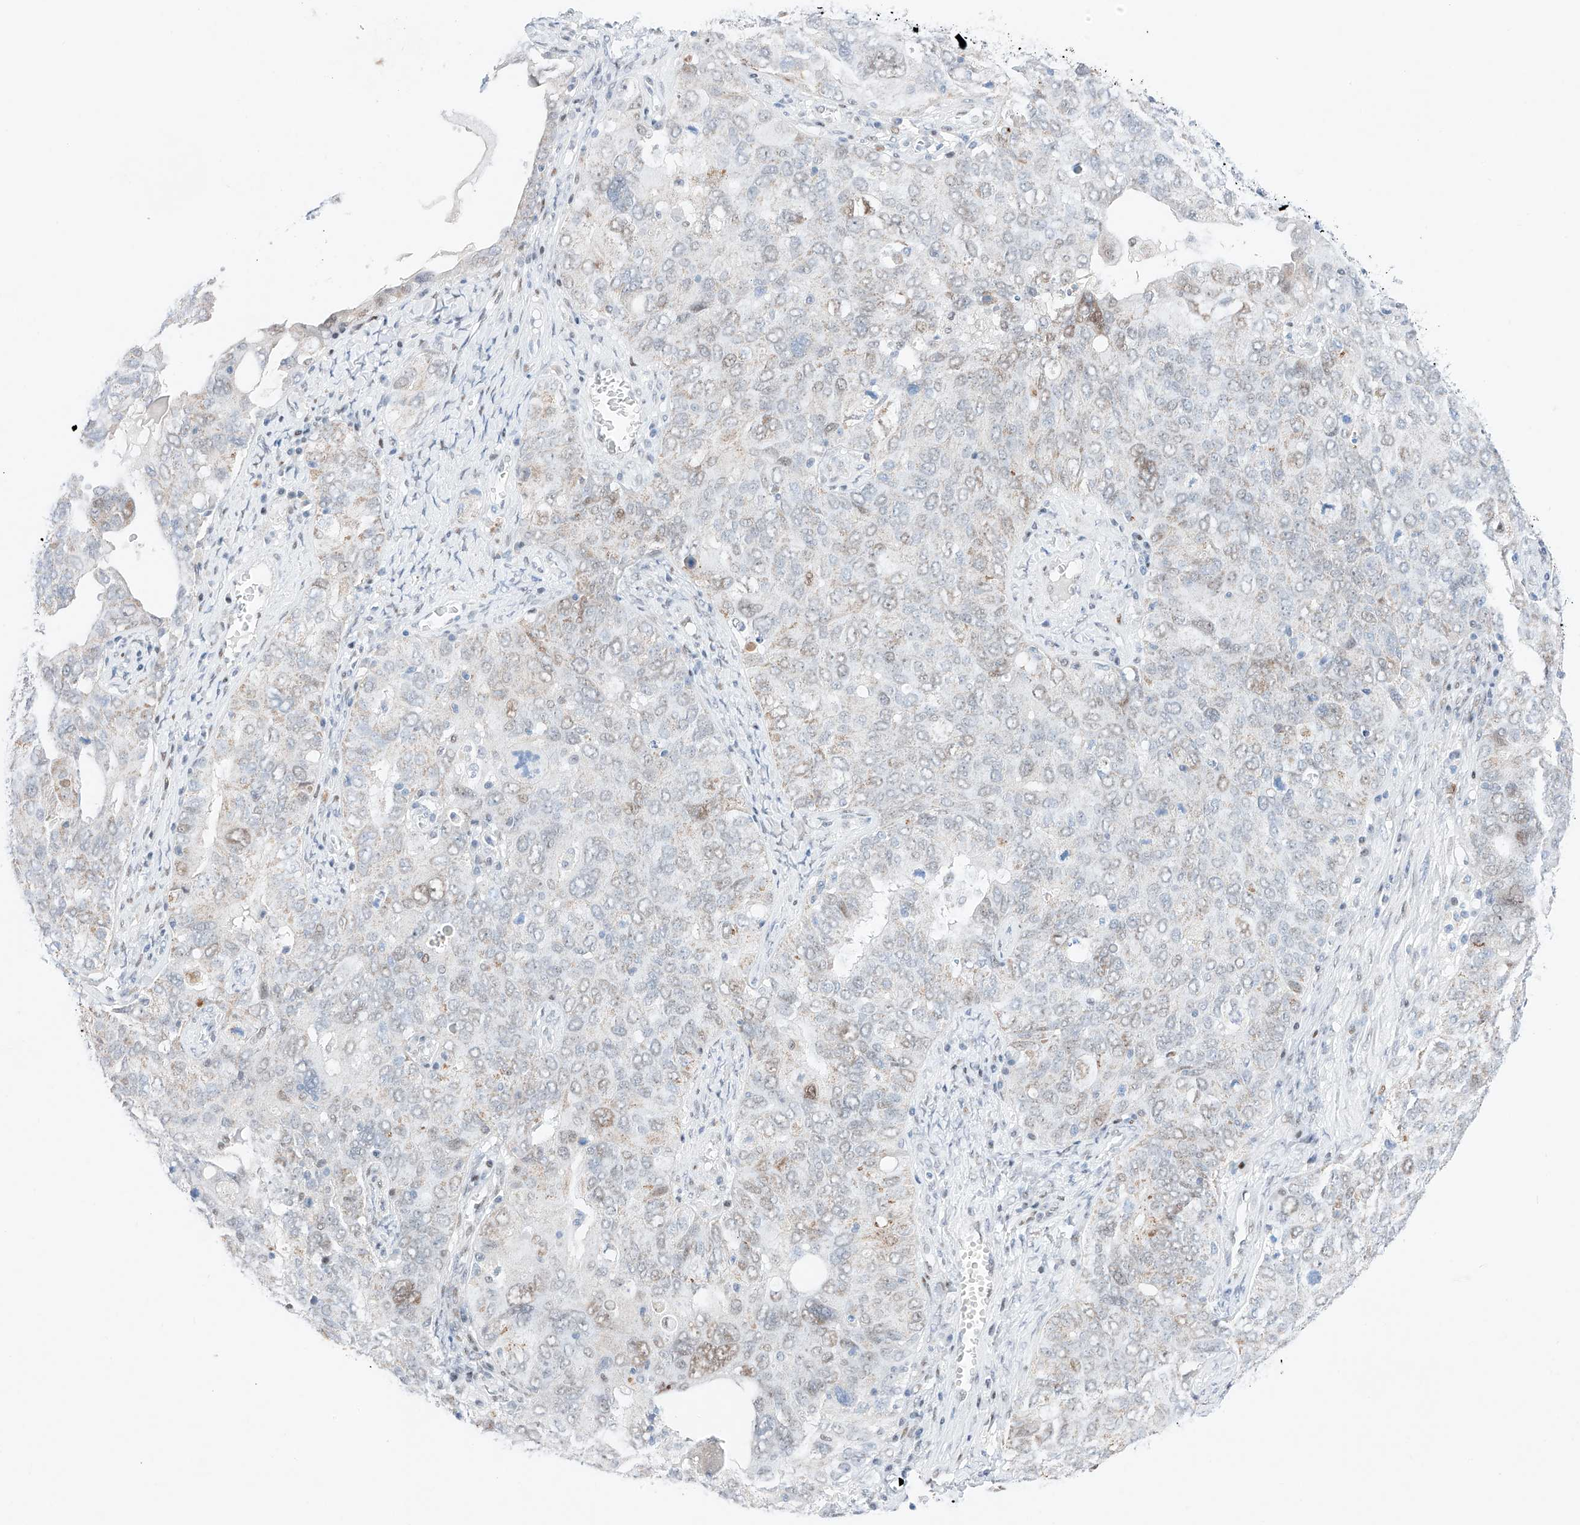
{"staining": {"intensity": "weak", "quantity": "<25%", "location": "cytoplasmic/membranous,nuclear"}, "tissue": "ovarian cancer", "cell_type": "Tumor cells", "image_type": "cancer", "snomed": [{"axis": "morphology", "description": "Carcinoma, endometroid"}, {"axis": "topography", "description": "Ovary"}], "caption": "This is an immunohistochemistry micrograph of human ovarian endometroid carcinoma. There is no staining in tumor cells.", "gene": "NT5C3B", "patient": {"sex": "female", "age": 62}}